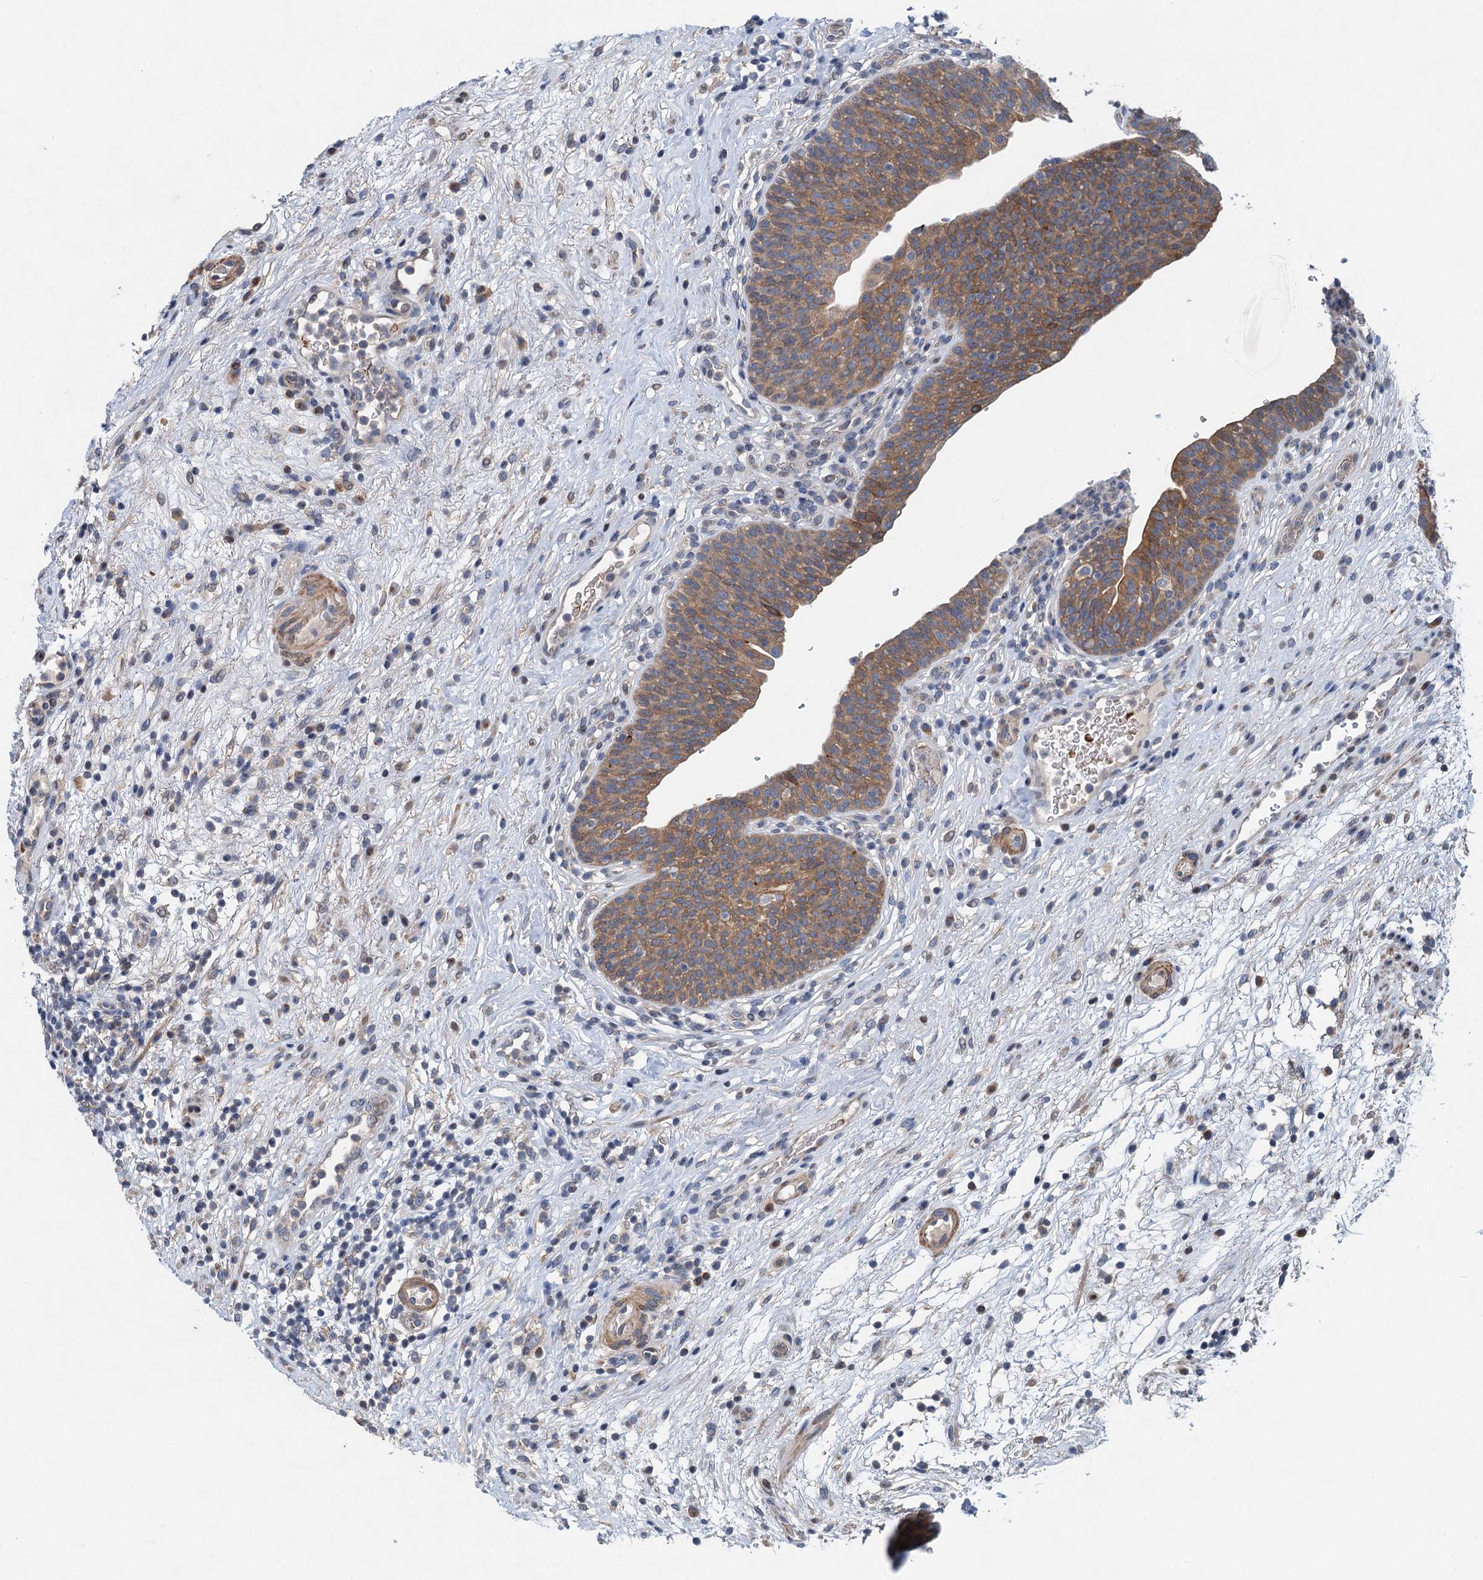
{"staining": {"intensity": "moderate", "quantity": ">75%", "location": "cytoplasmic/membranous"}, "tissue": "urinary bladder", "cell_type": "Urothelial cells", "image_type": "normal", "snomed": [{"axis": "morphology", "description": "Normal tissue, NOS"}, {"axis": "topography", "description": "Urinary bladder"}], "caption": "This is an image of immunohistochemistry staining of benign urinary bladder, which shows moderate expression in the cytoplasmic/membranous of urothelial cells.", "gene": "NBEA", "patient": {"sex": "male", "age": 71}}